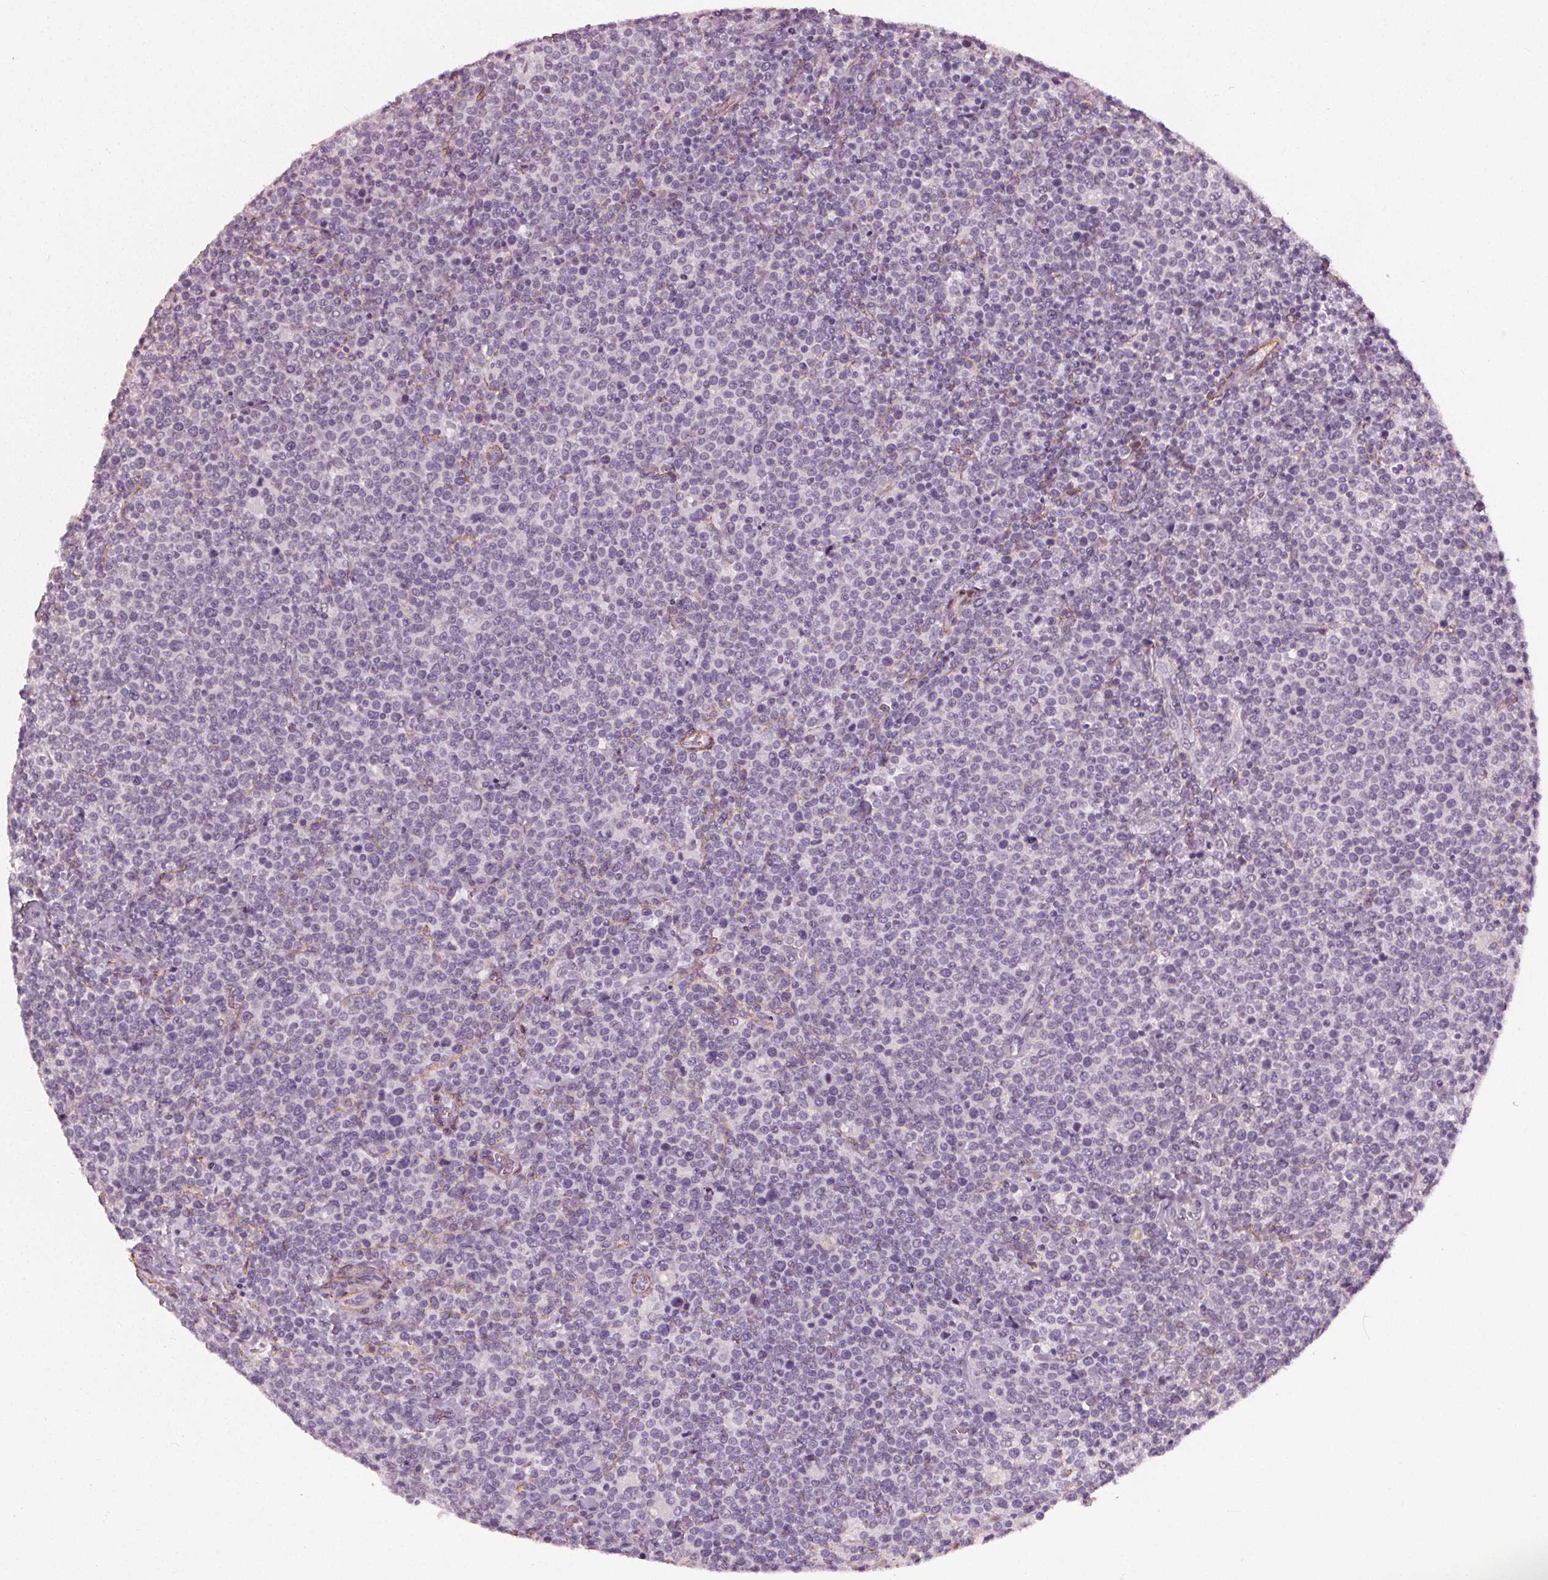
{"staining": {"intensity": "negative", "quantity": "none", "location": "none"}, "tissue": "lymphoma", "cell_type": "Tumor cells", "image_type": "cancer", "snomed": [{"axis": "morphology", "description": "Malignant lymphoma, non-Hodgkin's type, High grade"}, {"axis": "topography", "description": "Lymph node"}], "caption": "The immunohistochemistry (IHC) micrograph has no significant expression in tumor cells of lymphoma tissue.", "gene": "PKP1", "patient": {"sex": "male", "age": 61}}